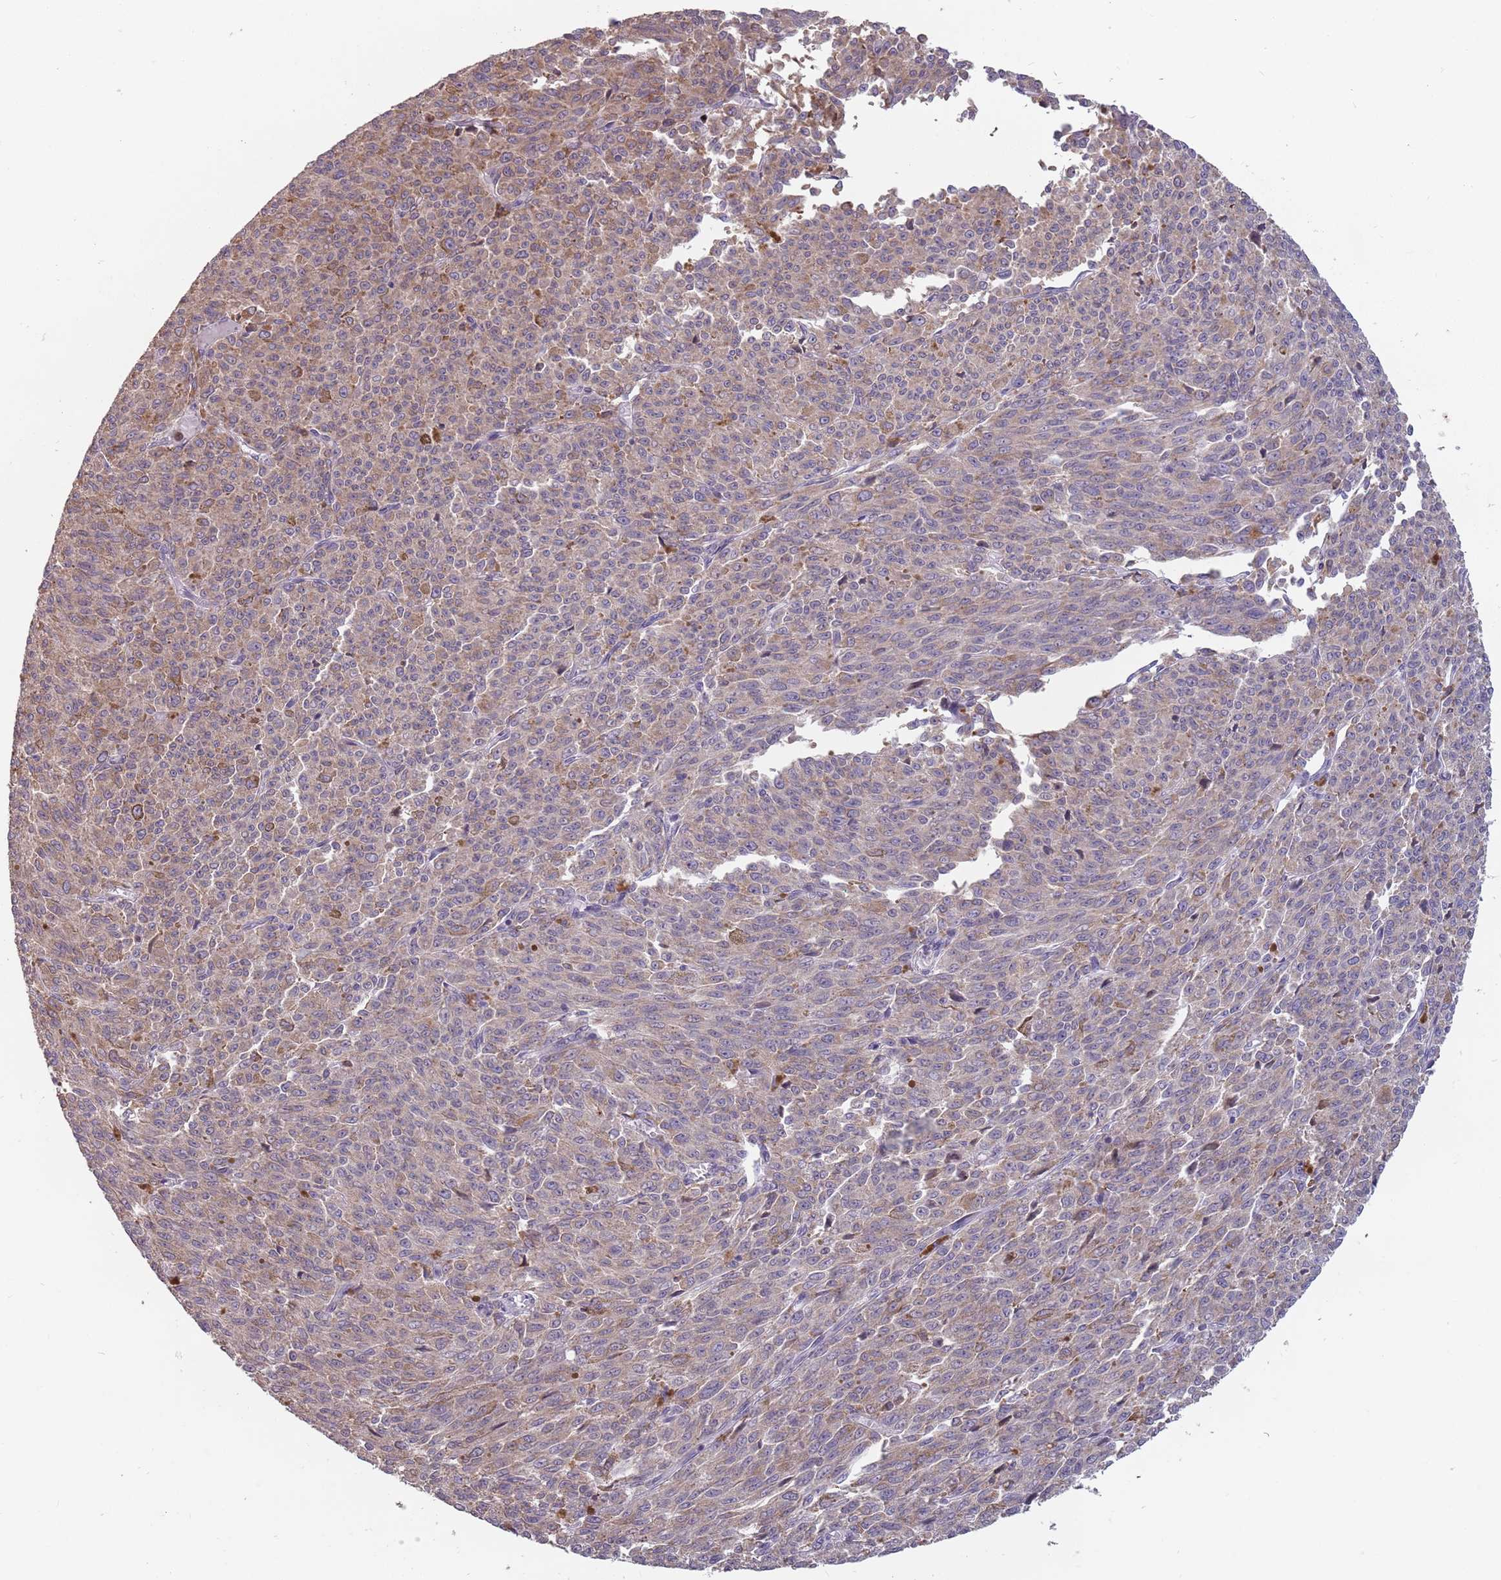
{"staining": {"intensity": "weak", "quantity": "<25%", "location": "cytoplasmic/membranous"}, "tissue": "melanoma", "cell_type": "Tumor cells", "image_type": "cancer", "snomed": [{"axis": "morphology", "description": "Malignant melanoma, NOS"}, {"axis": "topography", "description": "Skin"}], "caption": "Immunohistochemical staining of malignant melanoma displays no significant positivity in tumor cells.", "gene": "RPS9", "patient": {"sex": "female", "age": 52}}